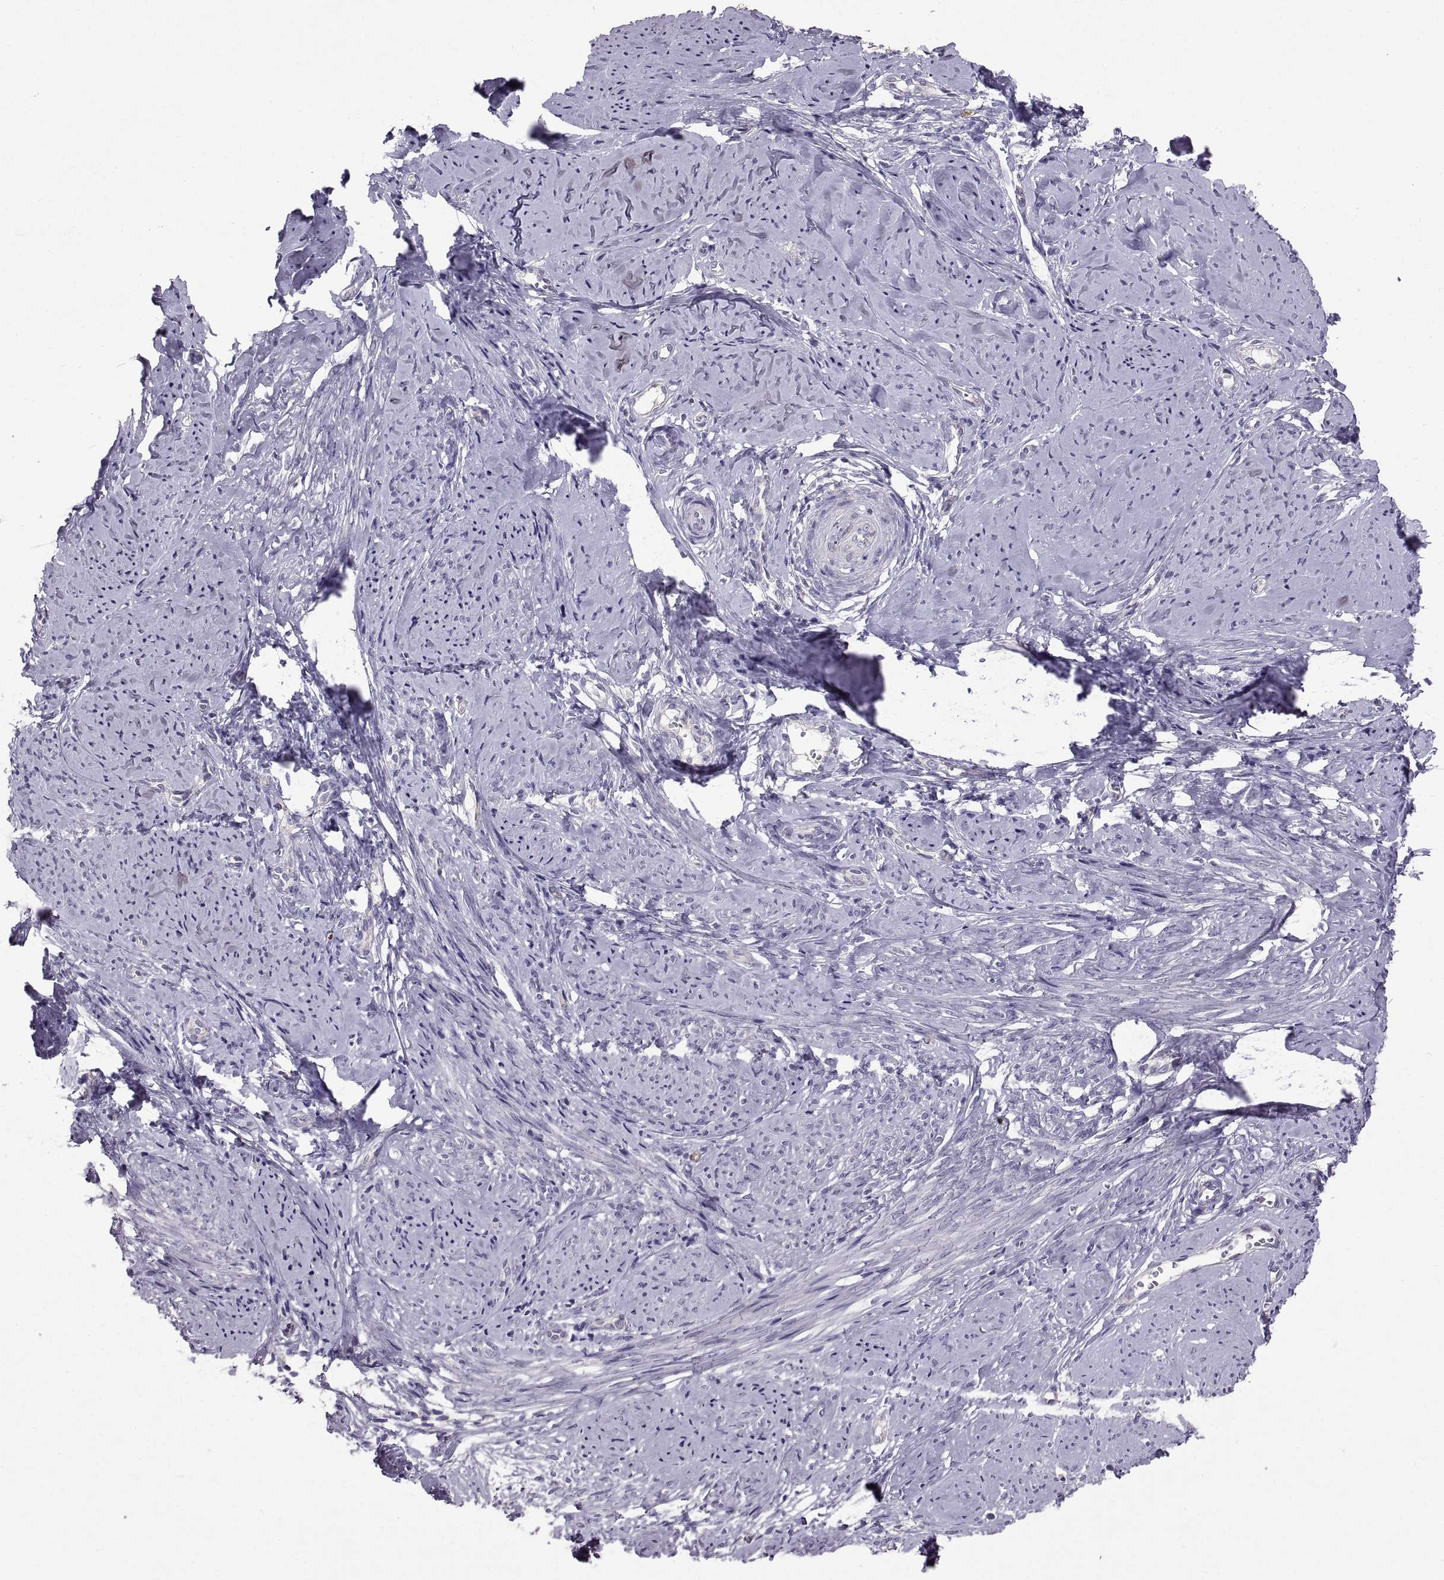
{"staining": {"intensity": "negative", "quantity": "none", "location": "none"}, "tissue": "smooth muscle", "cell_type": "Smooth muscle cells", "image_type": "normal", "snomed": [{"axis": "morphology", "description": "Normal tissue, NOS"}, {"axis": "topography", "description": "Smooth muscle"}], "caption": "This is an immunohistochemistry (IHC) image of normal smooth muscle. There is no expression in smooth muscle cells.", "gene": "ARSL", "patient": {"sex": "female", "age": 48}}